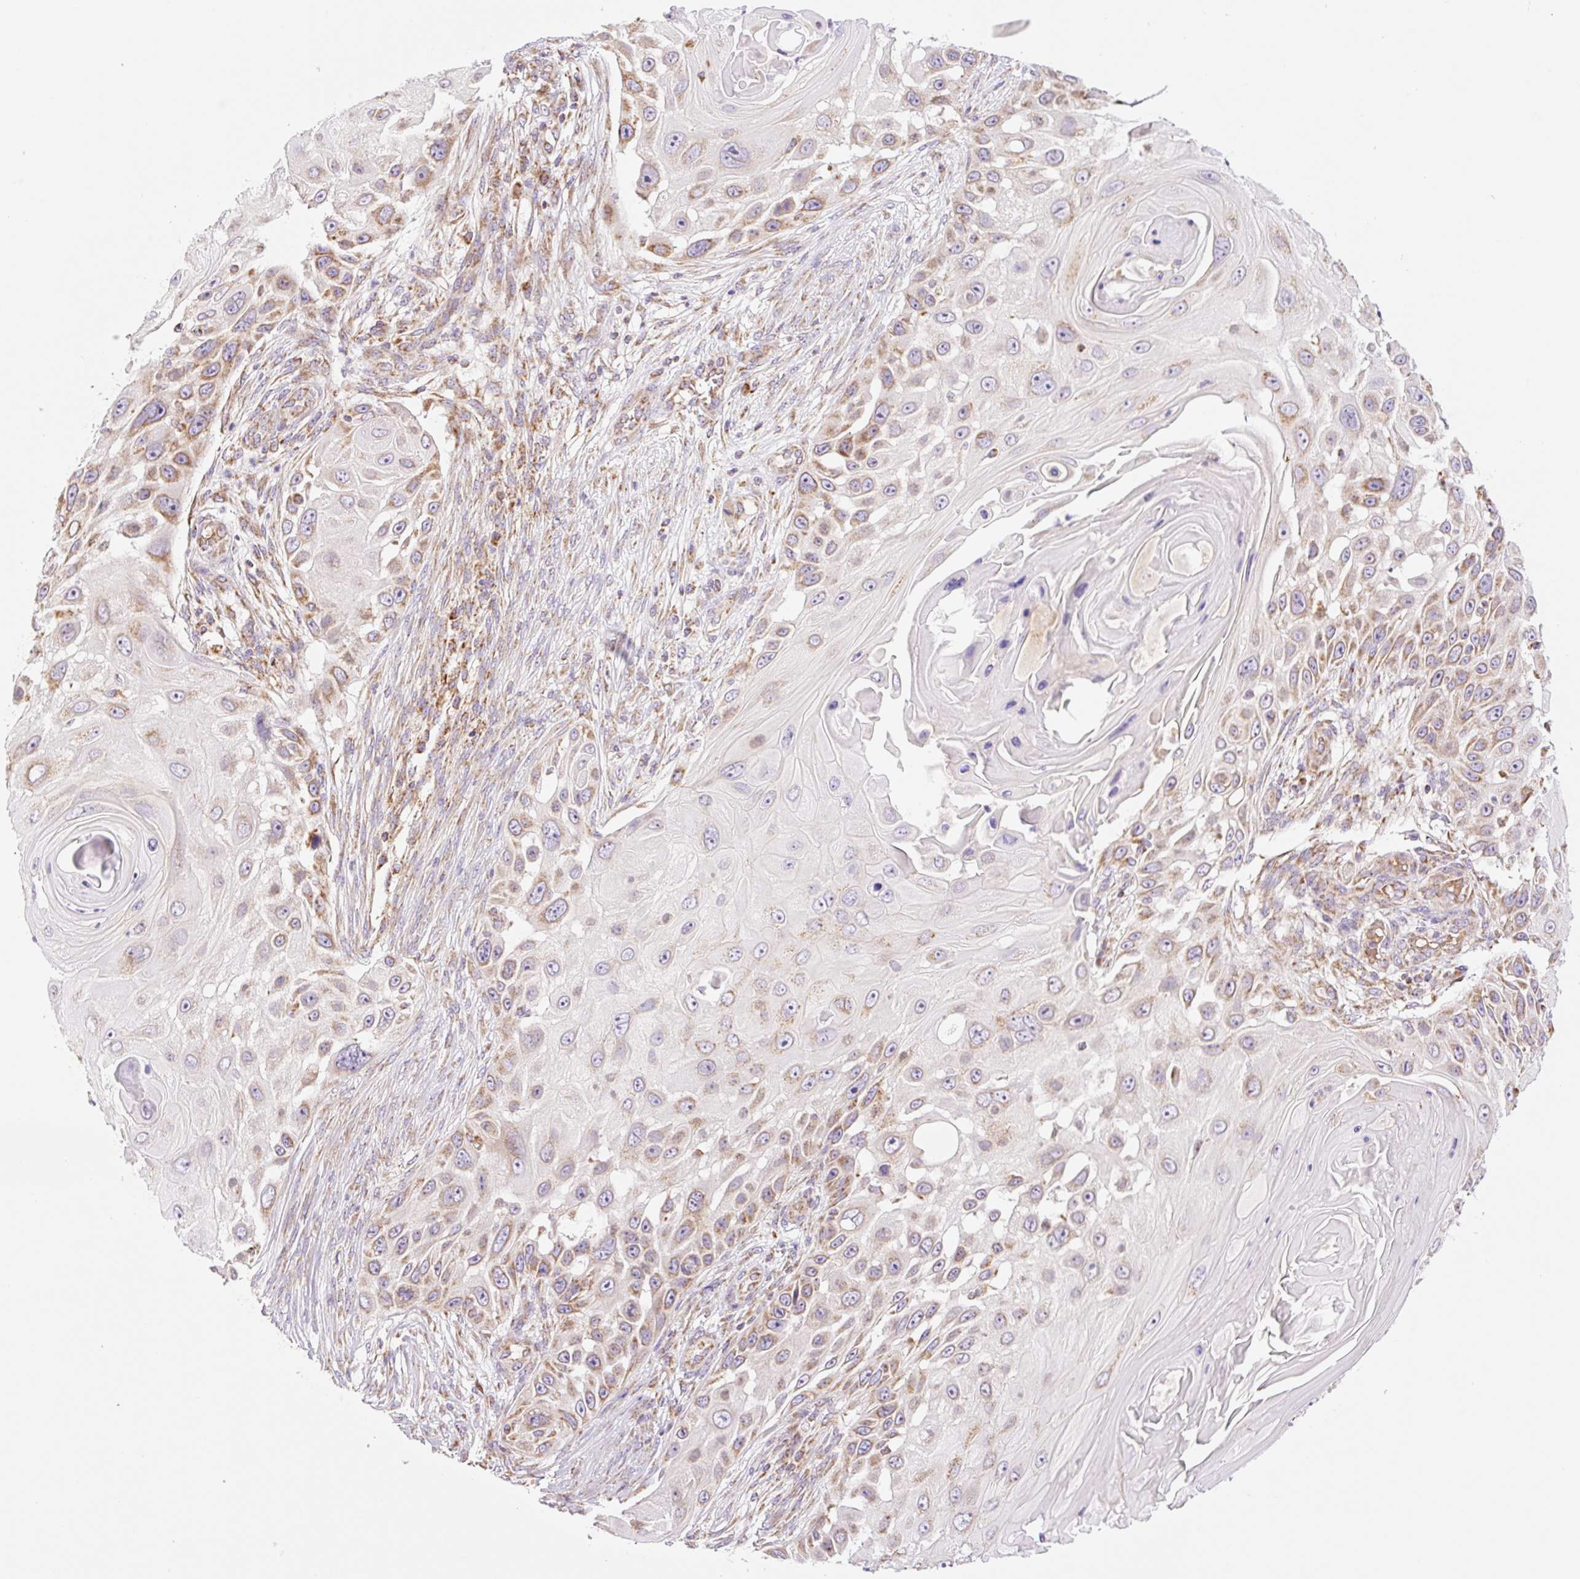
{"staining": {"intensity": "moderate", "quantity": ">75%", "location": "cytoplasmic/membranous"}, "tissue": "skin cancer", "cell_type": "Tumor cells", "image_type": "cancer", "snomed": [{"axis": "morphology", "description": "Squamous cell carcinoma, NOS"}, {"axis": "topography", "description": "Skin"}], "caption": "Brown immunohistochemical staining in skin cancer shows moderate cytoplasmic/membranous staining in approximately >75% of tumor cells.", "gene": "GOSR2", "patient": {"sex": "female", "age": 44}}